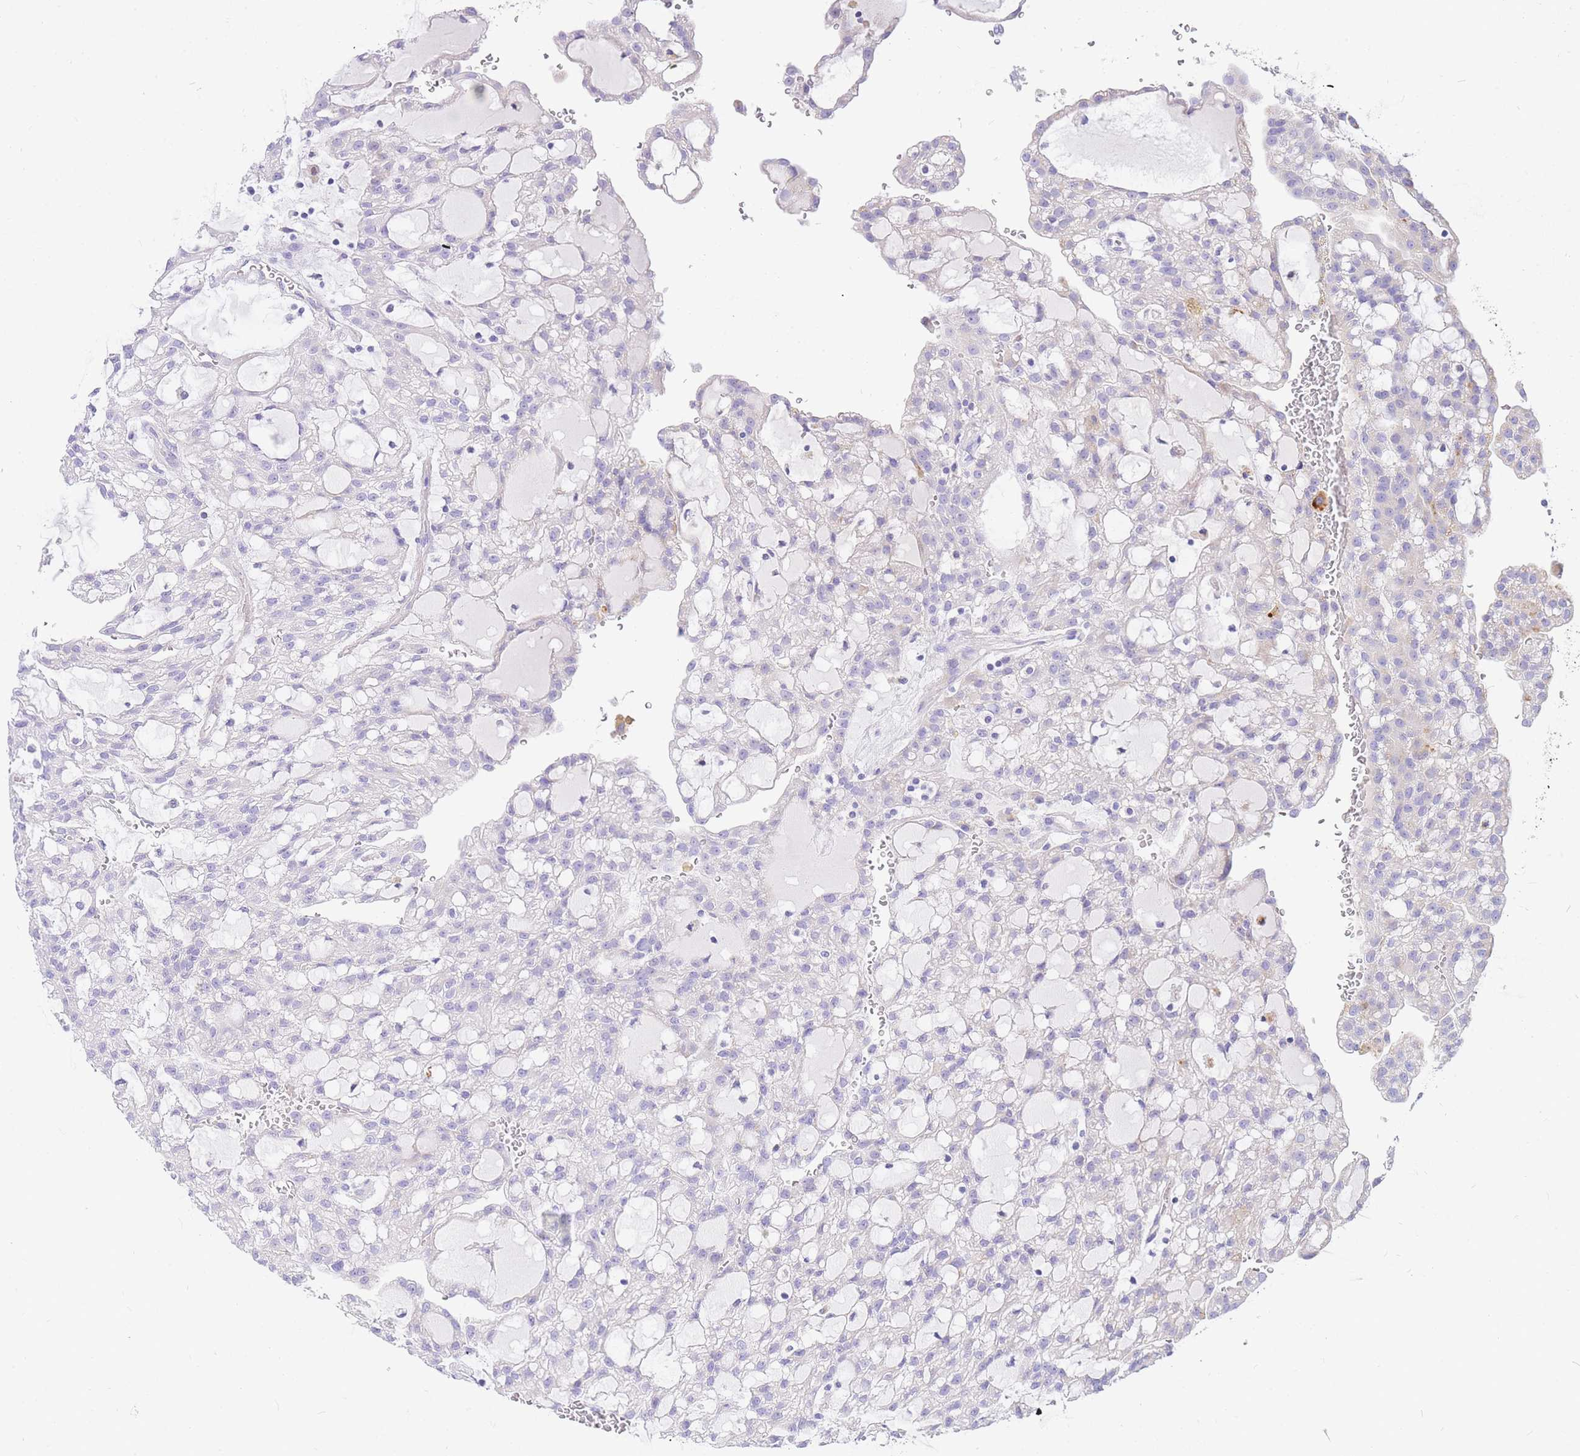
{"staining": {"intensity": "negative", "quantity": "none", "location": "none"}, "tissue": "renal cancer", "cell_type": "Tumor cells", "image_type": "cancer", "snomed": [{"axis": "morphology", "description": "Adenocarcinoma, NOS"}, {"axis": "topography", "description": "Kidney"}], "caption": "This is an immunohistochemistry micrograph of human adenocarcinoma (renal). There is no staining in tumor cells.", "gene": "UPK1A", "patient": {"sex": "male", "age": 63}}